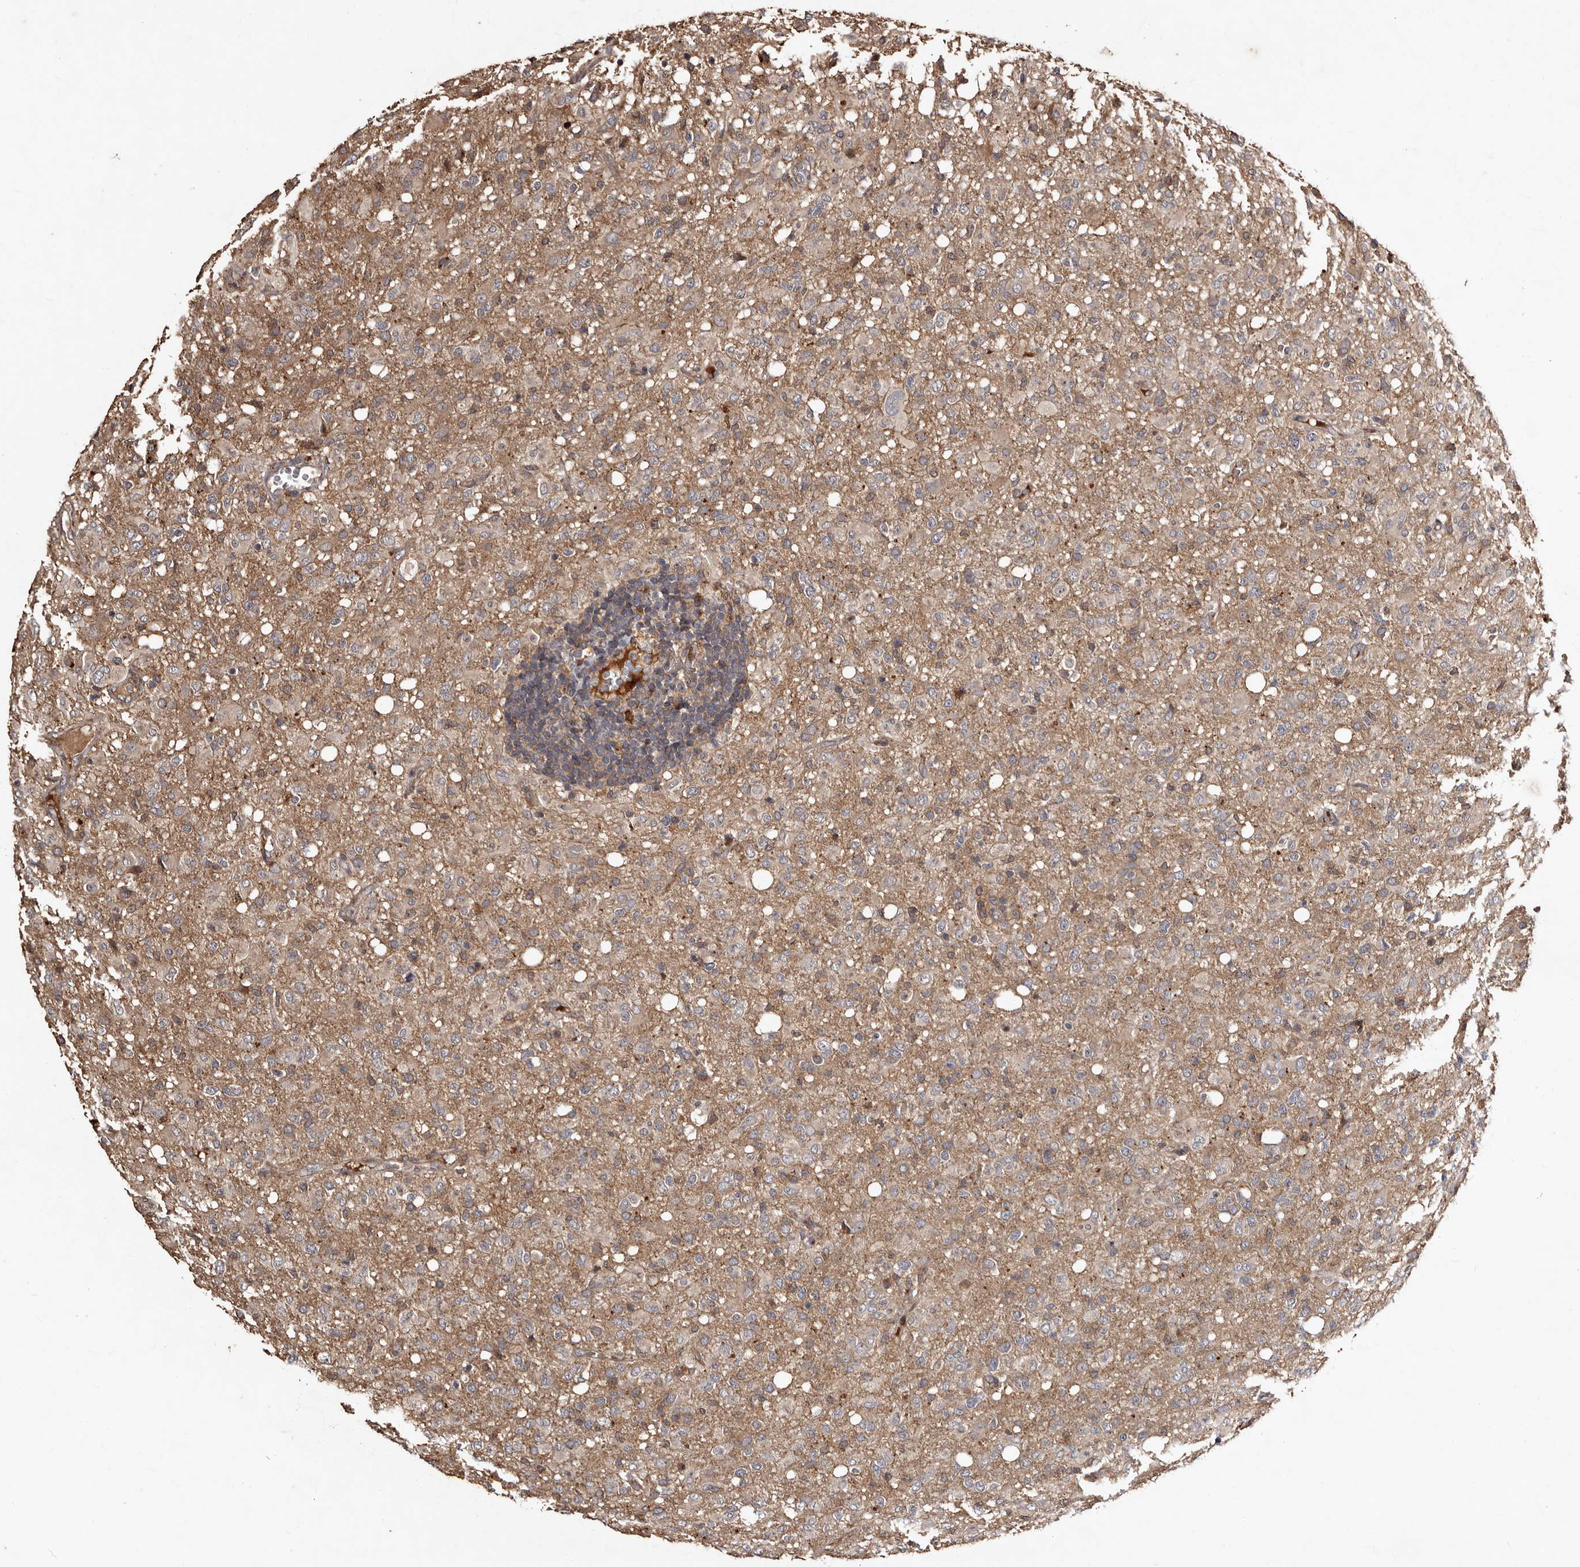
{"staining": {"intensity": "weak", "quantity": "<25%", "location": "cytoplasmic/membranous"}, "tissue": "glioma", "cell_type": "Tumor cells", "image_type": "cancer", "snomed": [{"axis": "morphology", "description": "Glioma, malignant, High grade"}, {"axis": "topography", "description": "Brain"}], "caption": "Human malignant glioma (high-grade) stained for a protein using IHC demonstrates no expression in tumor cells.", "gene": "PRKD3", "patient": {"sex": "female", "age": 57}}